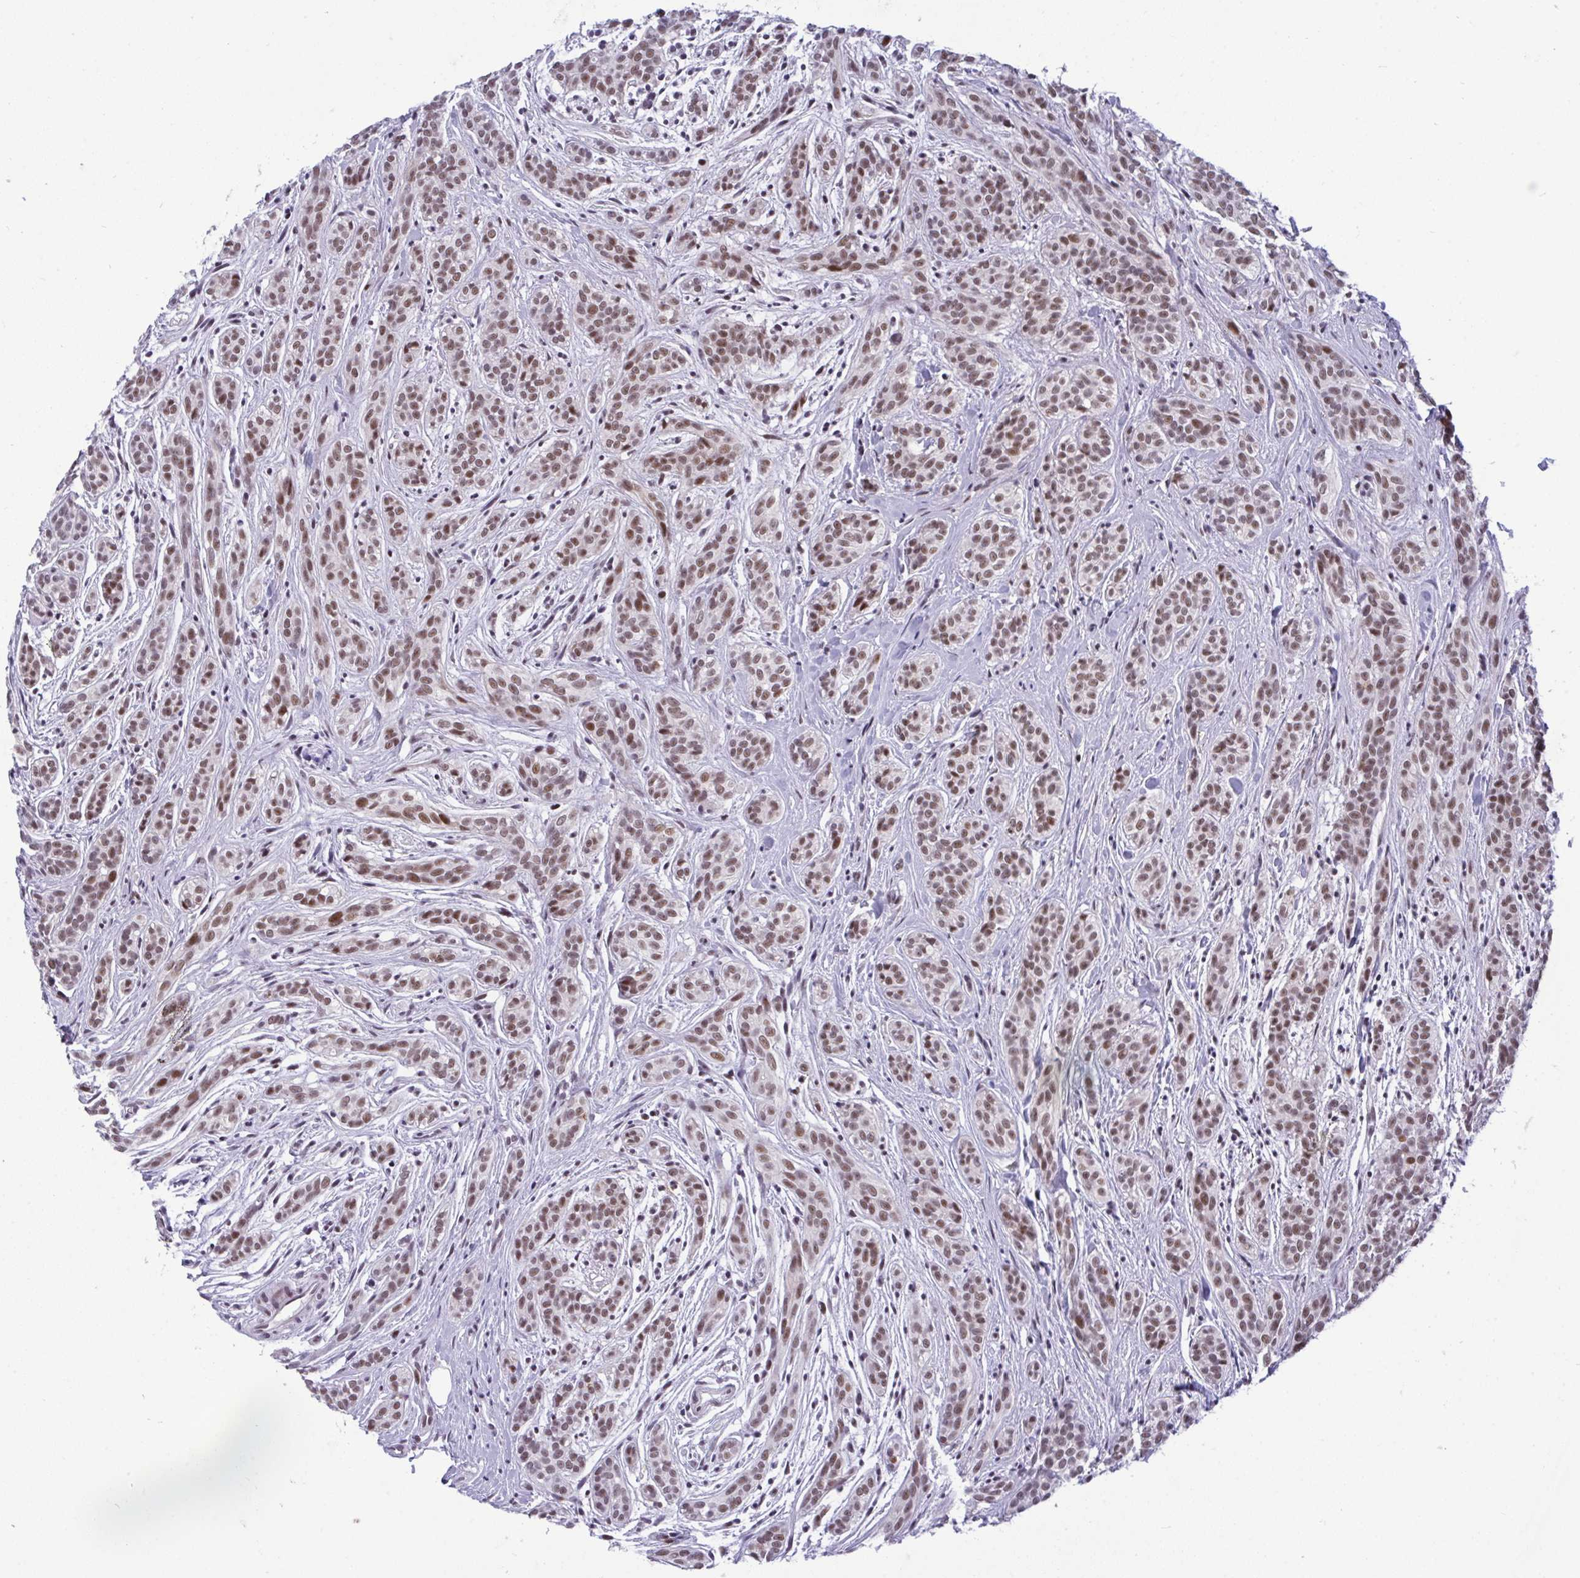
{"staining": {"intensity": "moderate", "quantity": ">75%", "location": "nuclear"}, "tissue": "head and neck cancer", "cell_type": "Tumor cells", "image_type": "cancer", "snomed": [{"axis": "morphology", "description": "Adenocarcinoma, NOS"}, {"axis": "topography", "description": "Head-Neck"}], "caption": "Immunohistochemistry (IHC) micrograph of human head and neck adenocarcinoma stained for a protein (brown), which displays medium levels of moderate nuclear staining in approximately >75% of tumor cells.", "gene": "WBP11", "patient": {"sex": "female", "age": 57}}